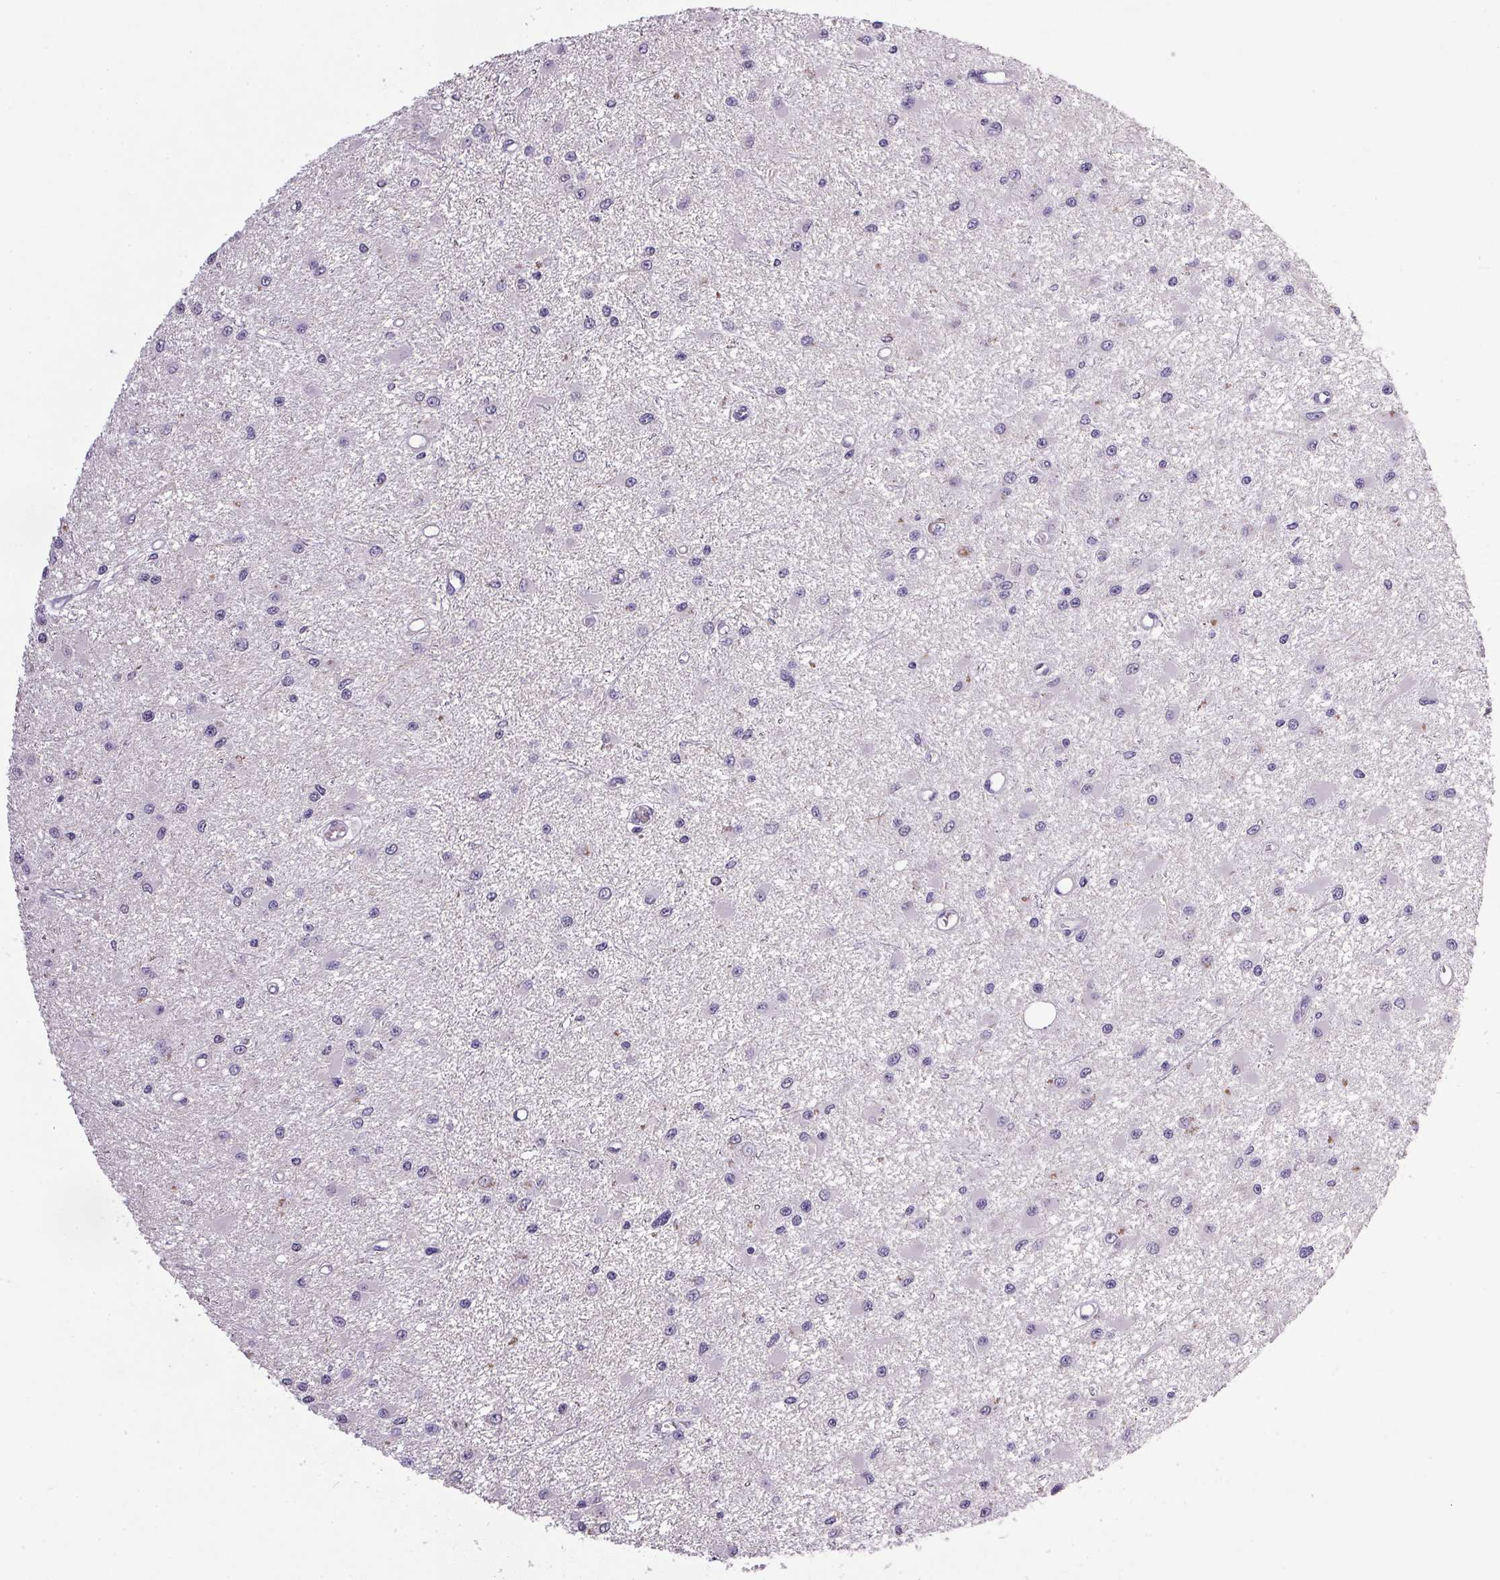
{"staining": {"intensity": "negative", "quantity": "none", "location": "none"}, "tissue": "glioma", "cell_type": "Tumor cells", "image_type": "cancer", "snomed": [{"axis": "morphology", "description": "Glioma, malignant, High grade"}, {"axis": "topography", "description": "Brain"}], "caption": "Tumor cells are negative for protein expression in human glioma.", "gene": "TRDN", "patient": {"sex": "male", "age": 54}}